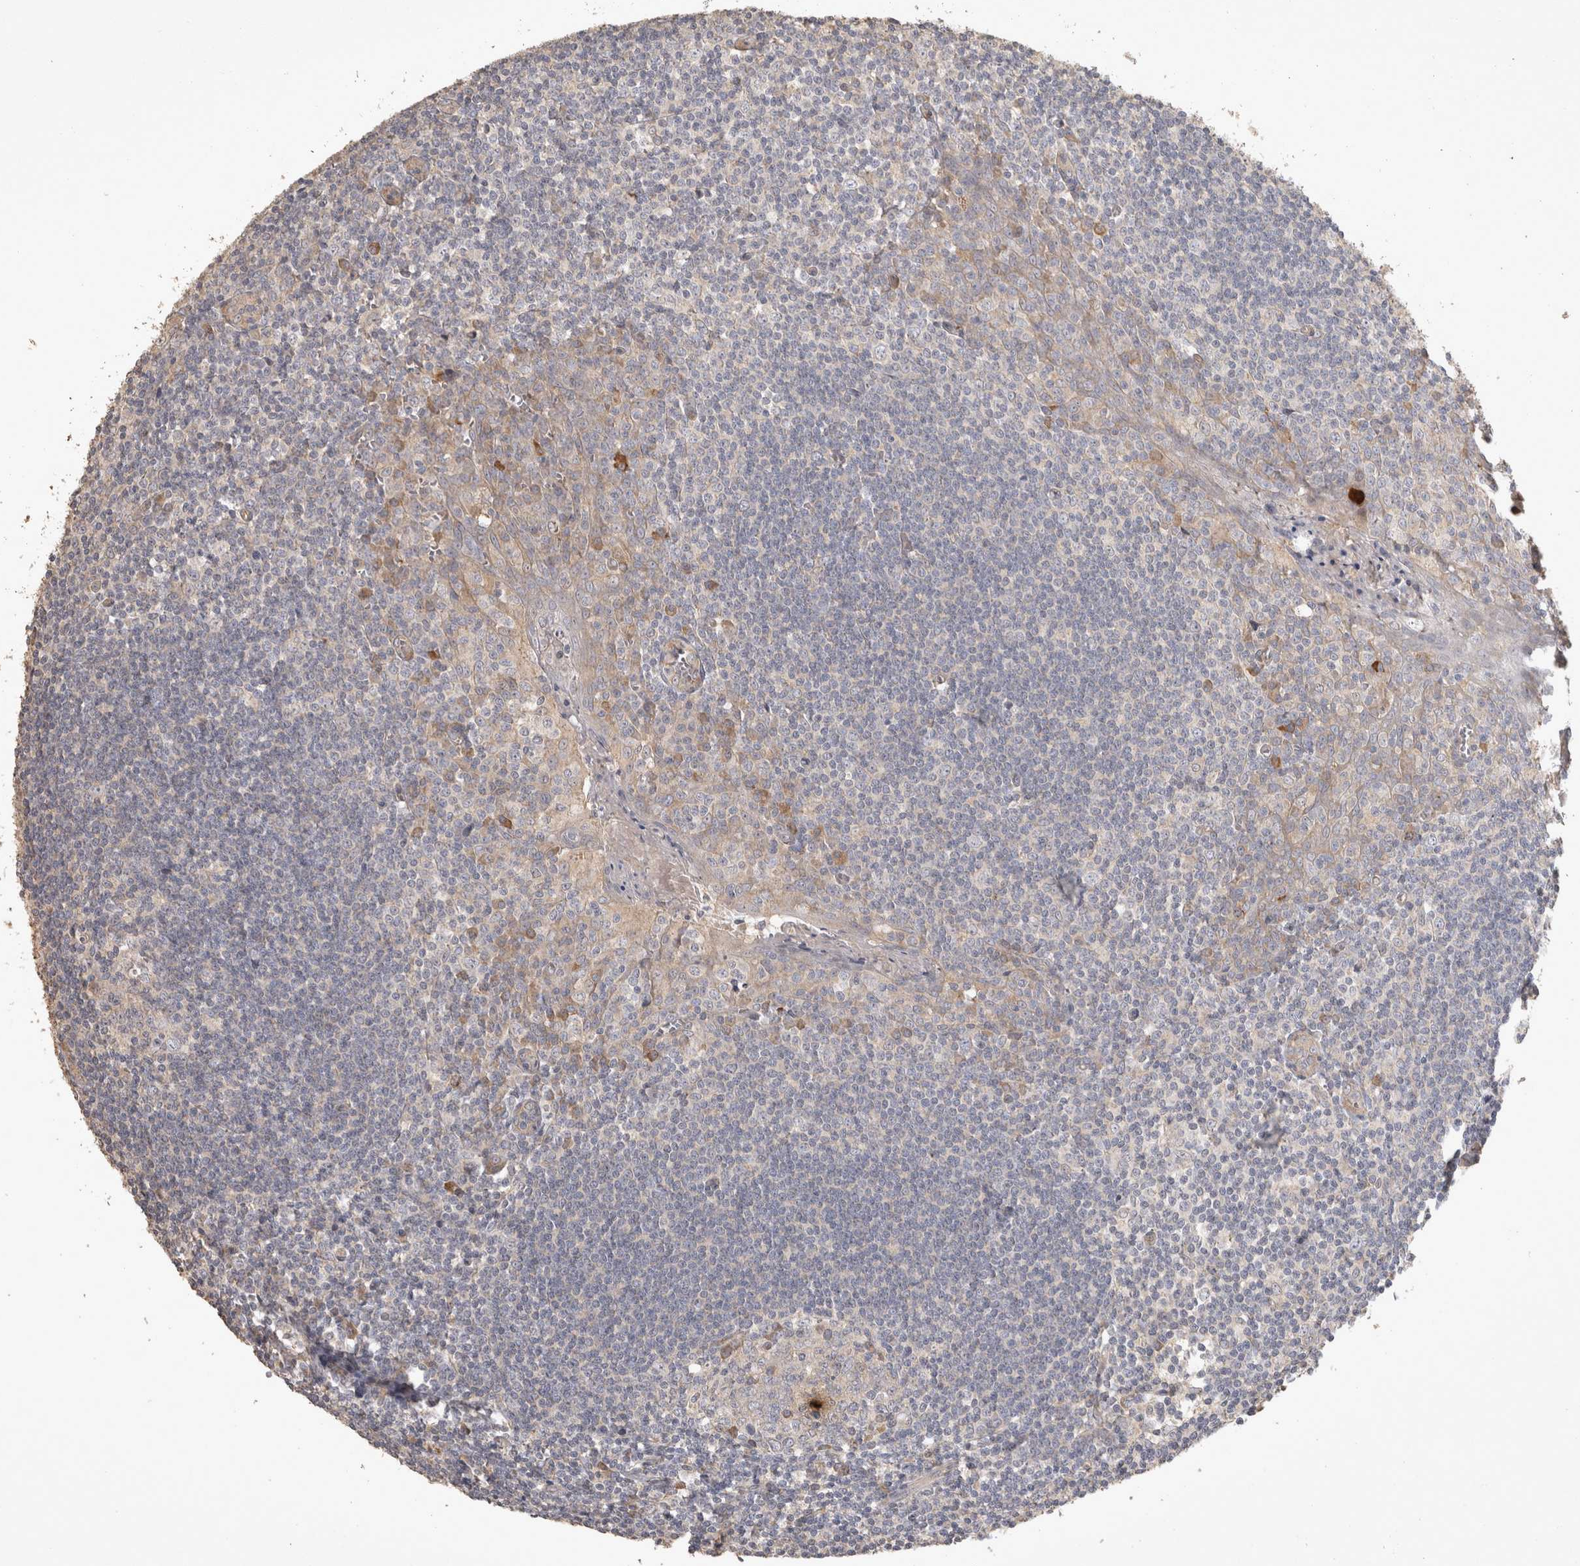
{"staining": {"intensity": "negative", "quantity": "none", "location": "none"}, "tissue": "tonsil", "cell_type": "Germinal center cells", "image_type": "normal", "snomed": [{"axis": "morphology", "description": "Normal tissue, NOS"}, {"axis": "topography", "description": "Tonsil"}], "caption": "IHC micrograph of benign tonsil stained for a protein (brown), which displays no staining in germinal center cells. The staining is performed using DAB (3,3'-diaminobenzidine) brown chromogen with nuclei counter-stained in using hematoxylin.", "gene": "OSTN", "patient": {"sex": "male", "age": 27}}